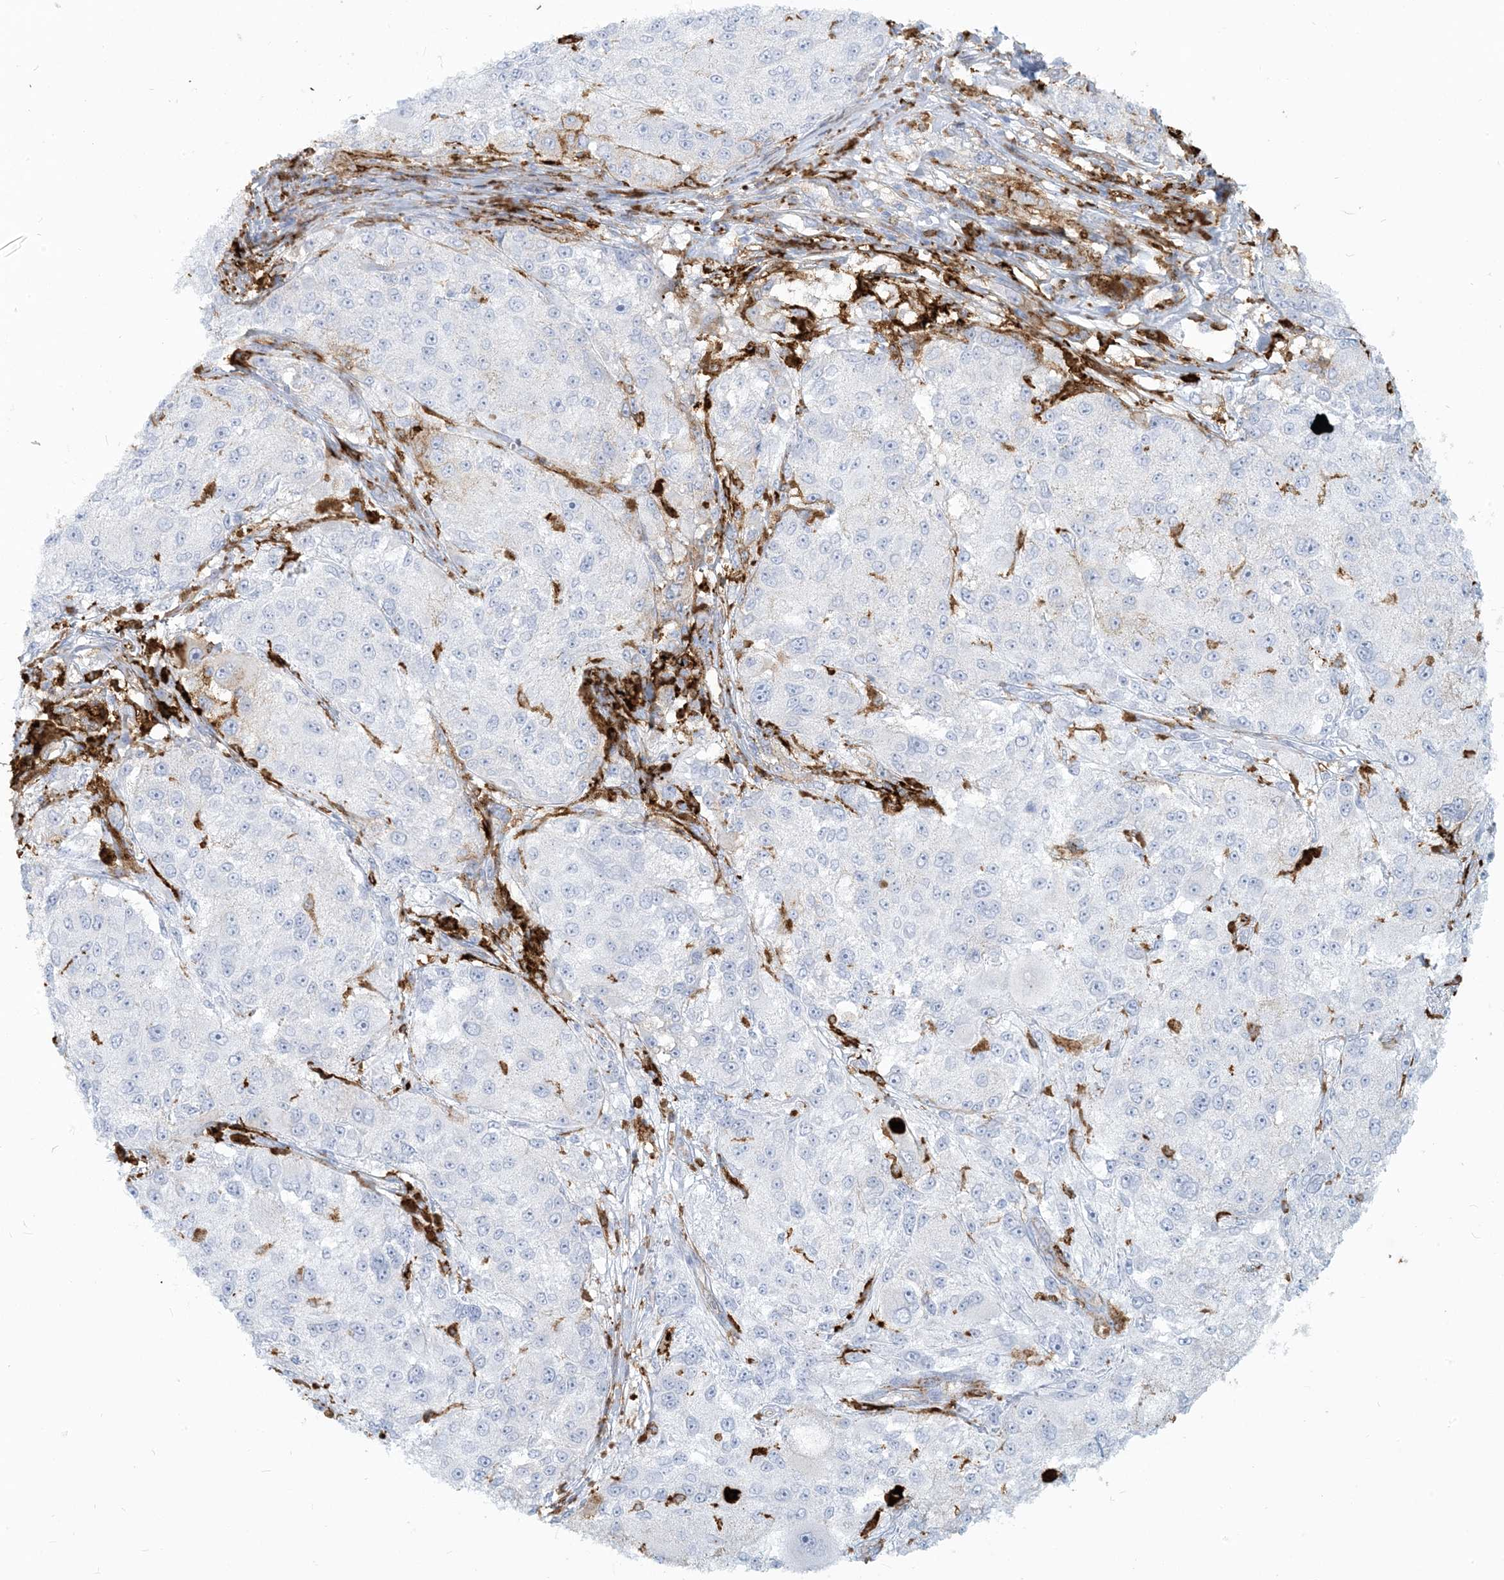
{"staining": {"intensity": "negative", "quantity": "none", "location": "none"}, "tissue": "melanoma", "cell_type": "Tumor cells", "image_type": "cancer", "snomed": [{"axis": "morphology", "description": "Necrosis, NOS"}, {"axis": "morphology", "description": "Malignant melanoma, NOS"}, {"axis": "topography", "description": "Skin"}], "caption": "The histopathology image shows no staining of tumor cells in melanoma. (Brightfield microscopy of DAB (3,3'-diaminobenzidine) immunohistochemistry at high magnification).", "gene": "HLA-DRB1", "patient": {"sex": "female", "age": 87}}